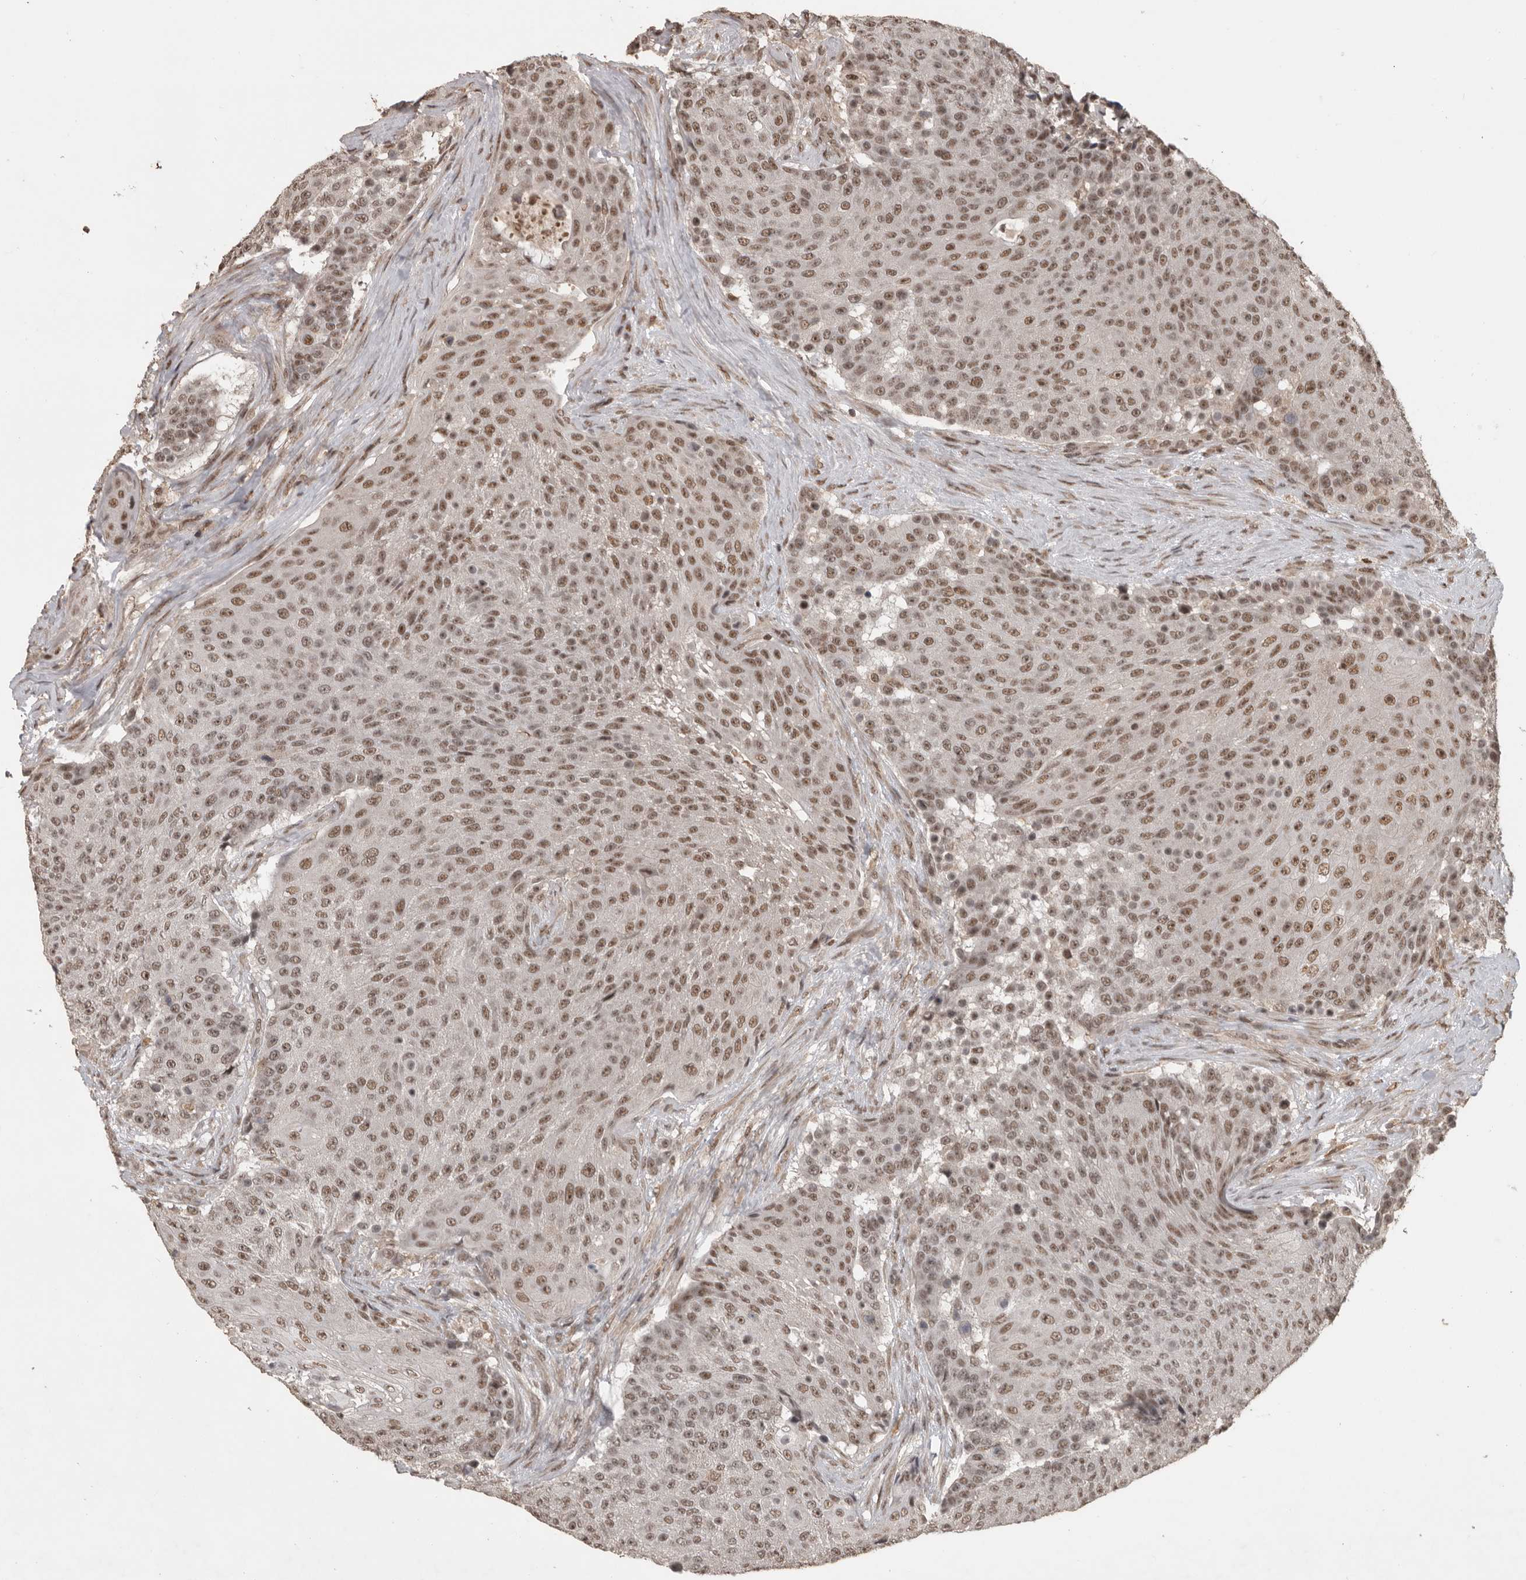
{"staining": {"intensity": "moderate", "quantity": ">75%", "location": "nuclear"}, "tissue": "urothelial cancer", "cell_type": "Tumor cells", "image_type": "cancer", "snomed": [{"axis": "morphology", "description": "Urothelial carcinoma, High grade"}, {"axis": "topography", "description": "Urinary bladder"}], "caption": "Human urothelial cancer stained with a protein marker shows moderate staining in tumor cells.", "gene": "CBLL1", "patient": {"sex": "female", "age": 63}}